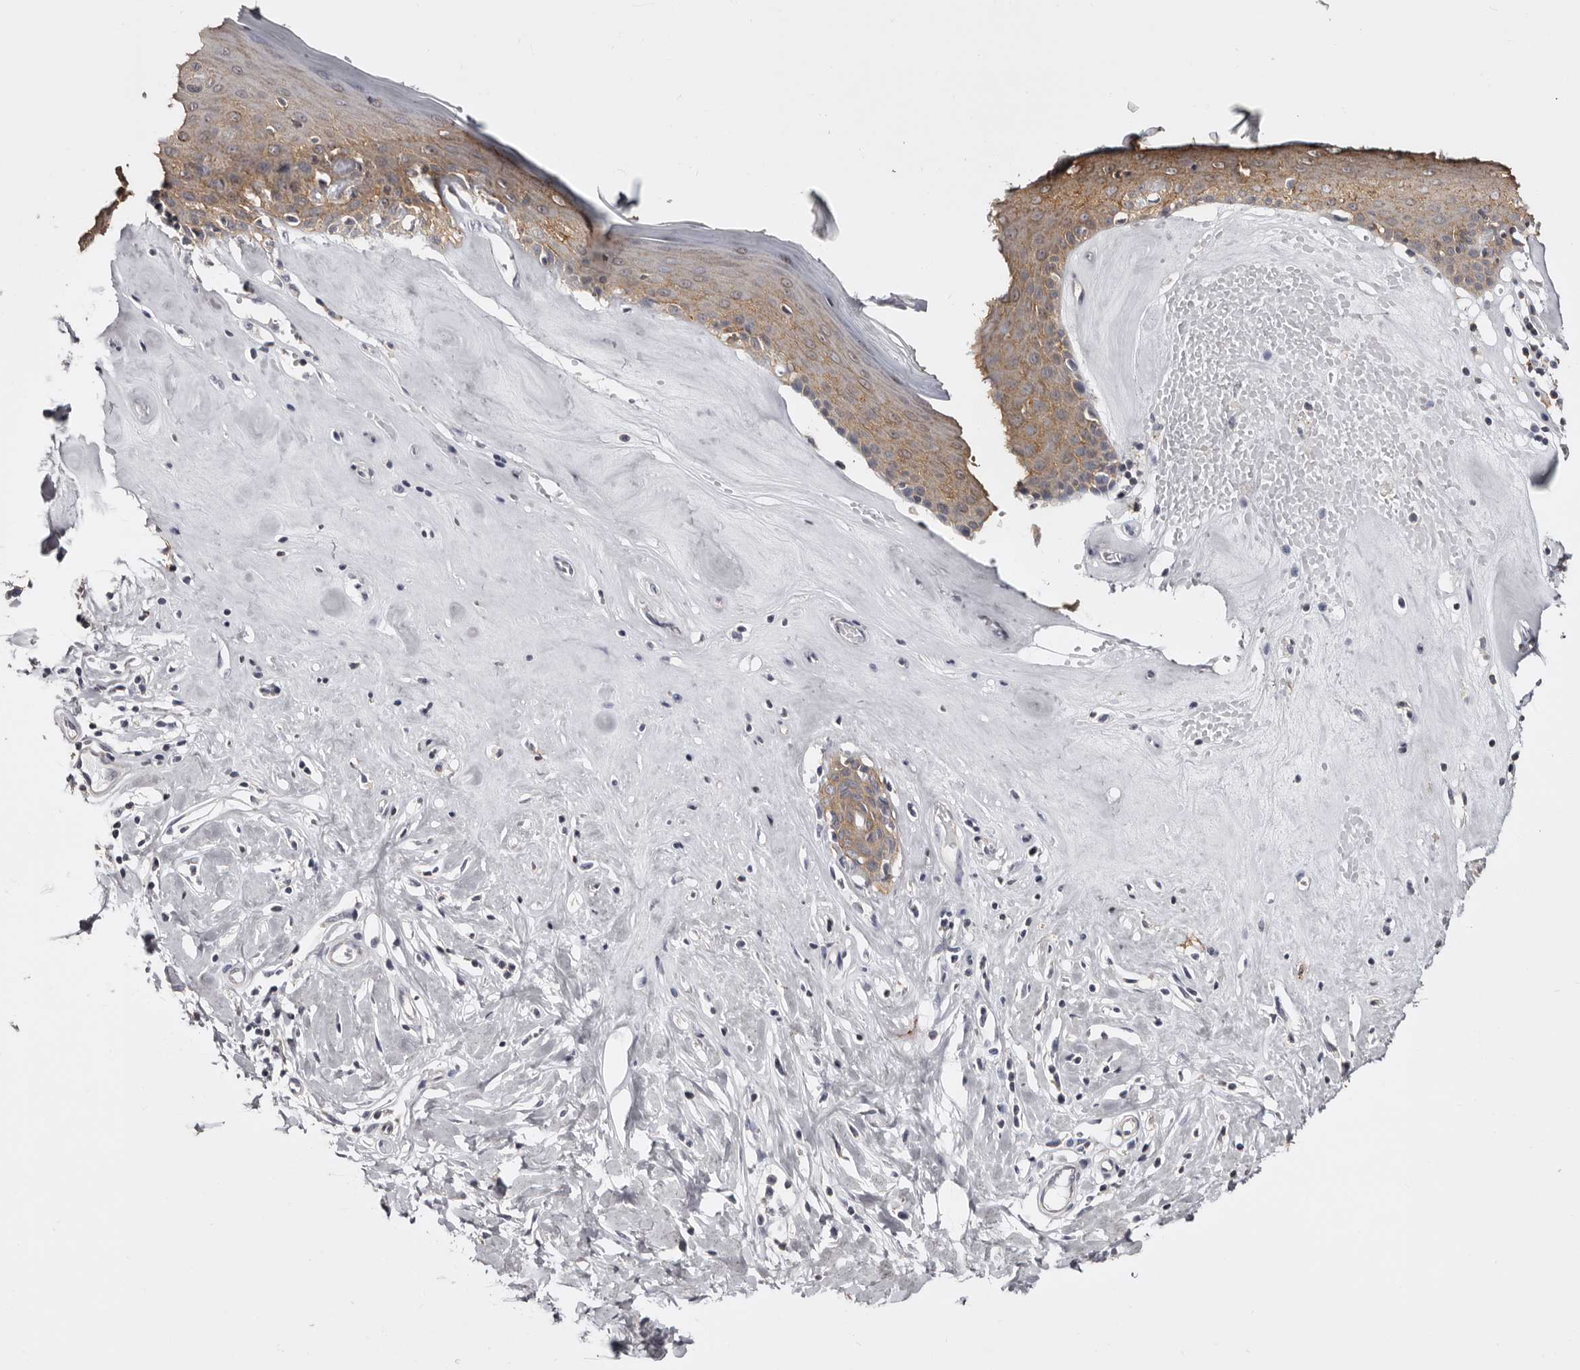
{"staining": {"intensity": "moderate", "quantity": ">75%", "location": "cytoplasmic/membranous"}, "tissue": "skin", "cell_type": "Epidermal cells", "image_type": "normal", "snomed": [{"axis": "morphology", "description": "Normal tissue, NOS"}, {"axis": "morphology", "description": "Inflammation, NOS"}, {"axis": "topography", "description": "Vulva"}], "caption": "Moderate cytoplasmic/membranous staining for a protein is appreciated in about >75% of epidermal cells of unremarkable skin using immunohistochemistry.", "gene": "LAD1", "patient": {"sex": "female", "age": 84}}